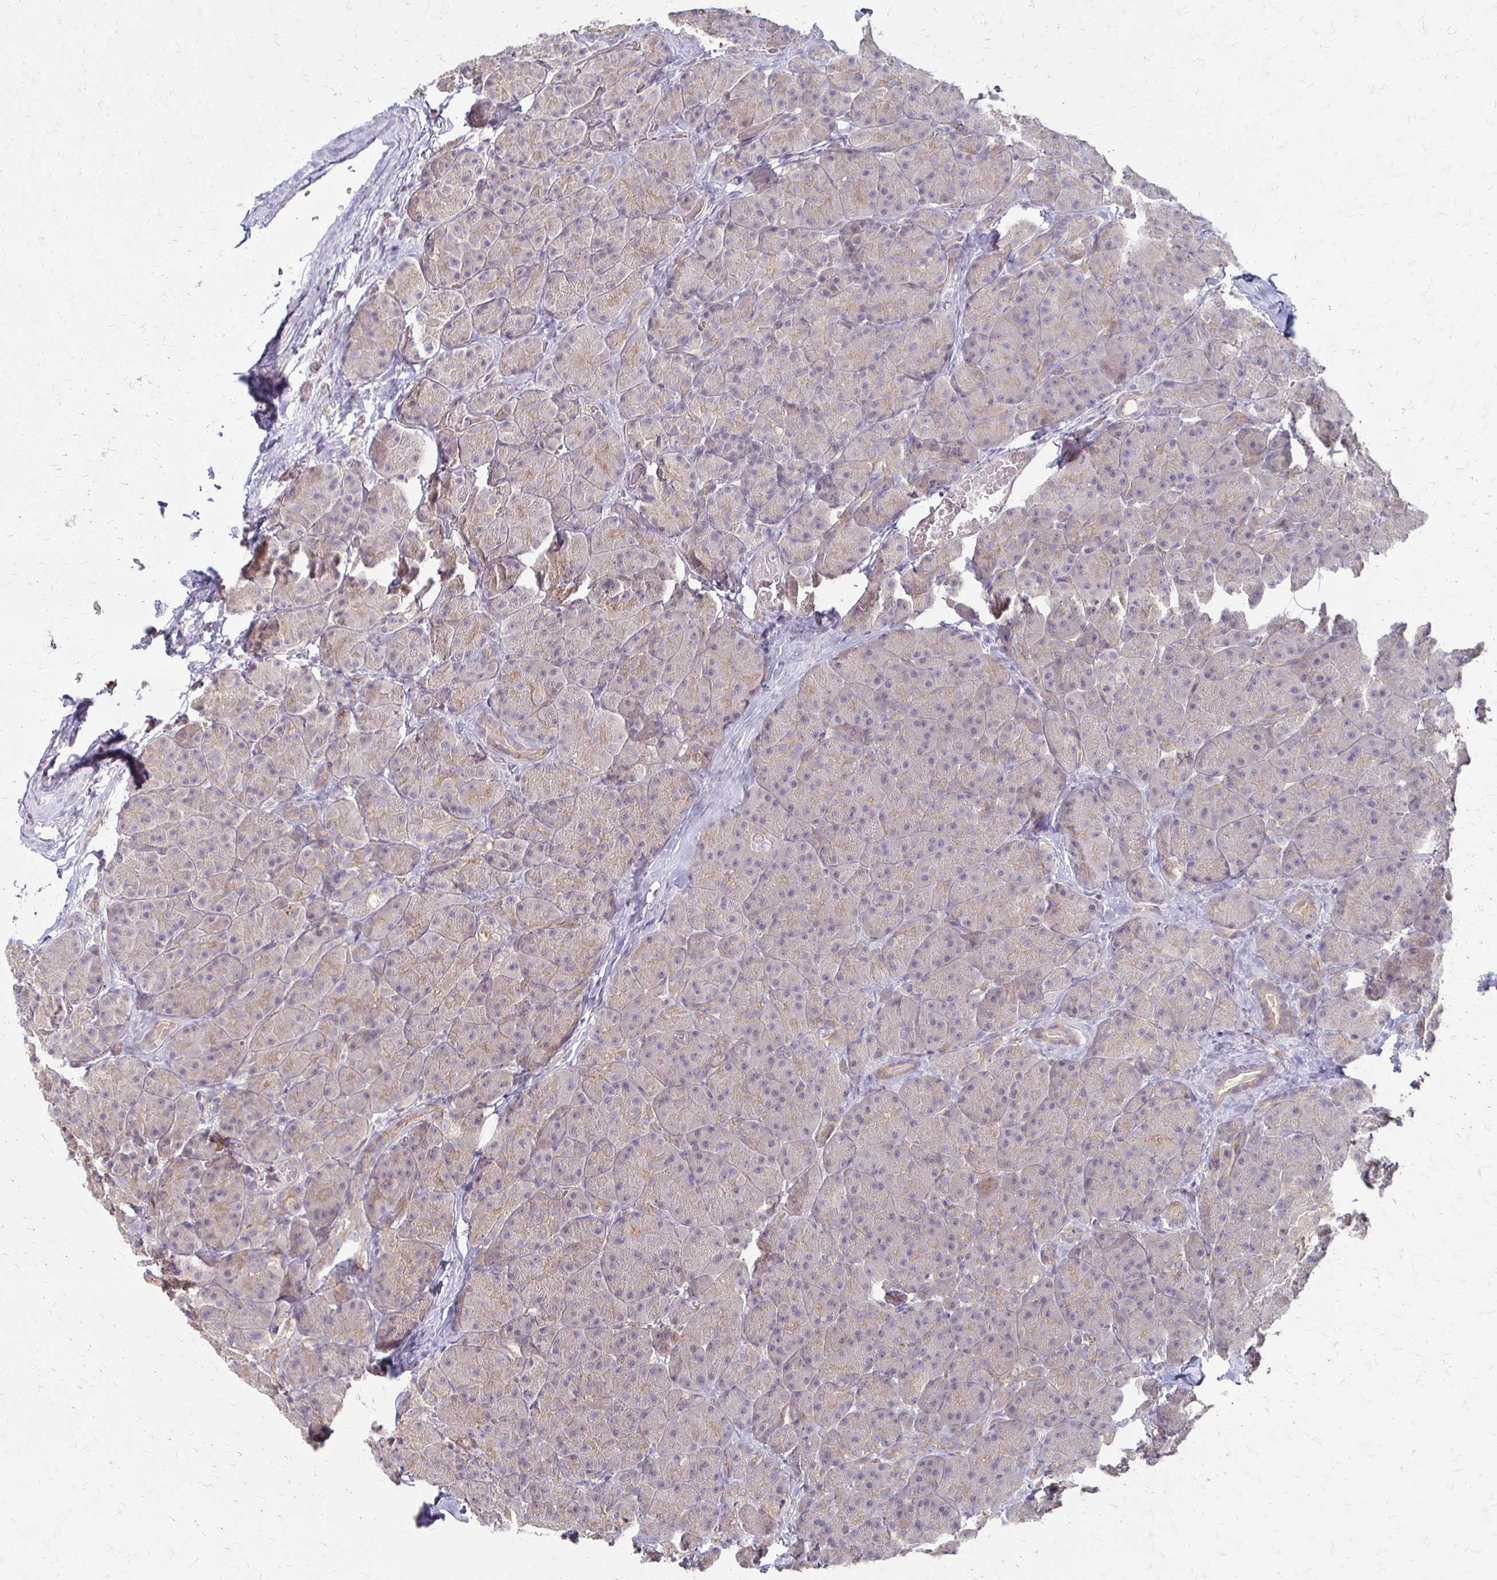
{"staining": {"intensity": "weak", "quantity": "25%-75%", "location": "cytoplasmic/membranous"}, "tissue": "pancreas", "cell_type": "Exocrine glandular cells", "image_type": "normal", "snomed": [{"axis": "morphology", "description": "Normal tissue, NOS"}, {"axis": "topography", "description": "Pancreas"}], "caption": "A brown stain labels weak cytoplasmic/membranous staining of a protein in exocrine glandular cells of normal pancreas. (DAB (3,3'-diaminobenzidine) IHC with brightfield microscopy, high magnification).", "gene": "CFL2", "patient": {"sex": "male", "age": 57}}